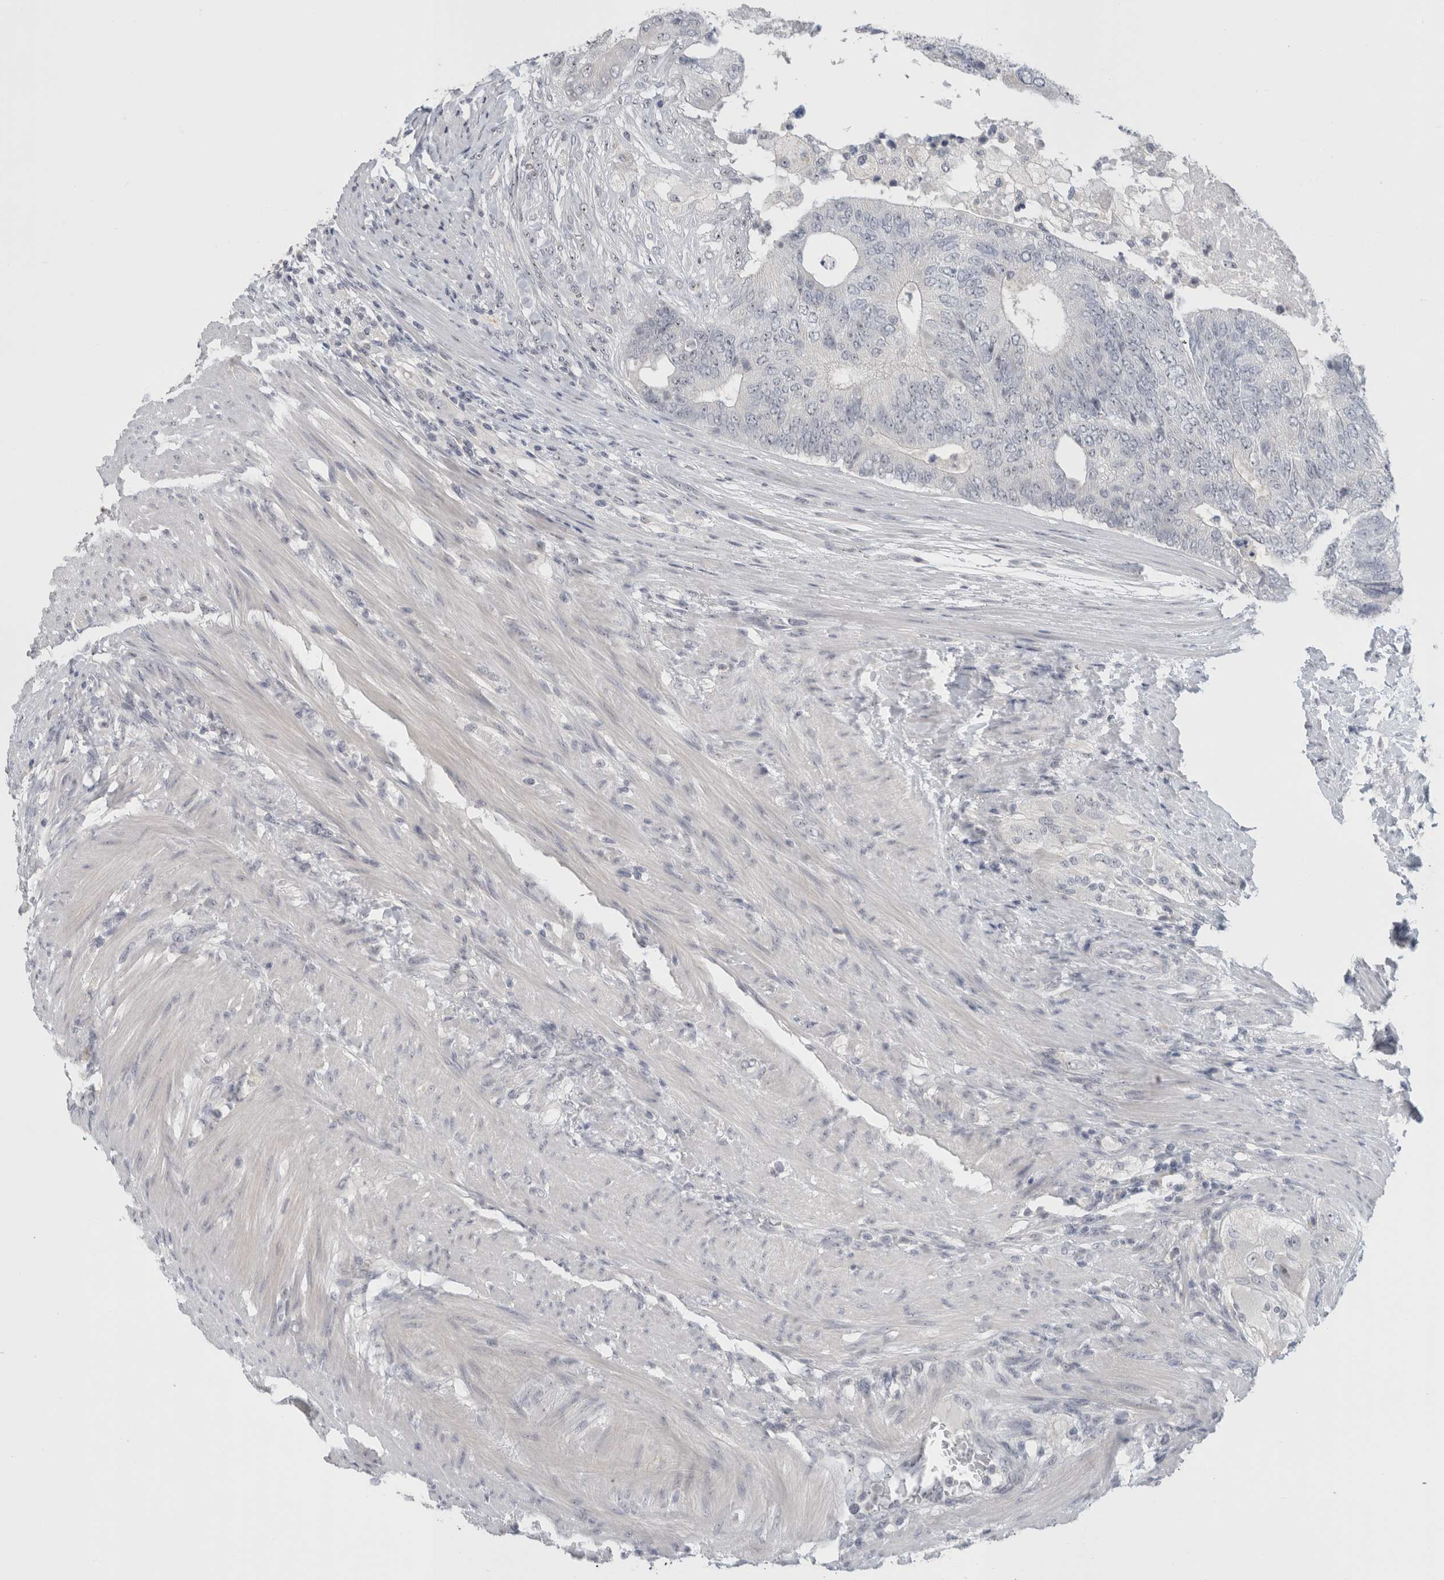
{"staining": {"intensity": "negative", "quantity": "none", "location": "none"}, "tissue": "colorectal cancer", "cell_type": "Tumor cells", "image_type": "cancer", "snomed": [{"axis": "morphology", "description": "Adenocarcinoma, NOS"}, {"axis": "topography", "description": "Colon"}], "caption": "This is an immunohistochemistry photomicrograph of colorectal adenocarcinoma. There is no staining in tumor cells.", "gene": "FMR1NB", "patient": {"sex": "female", "age": 67}}